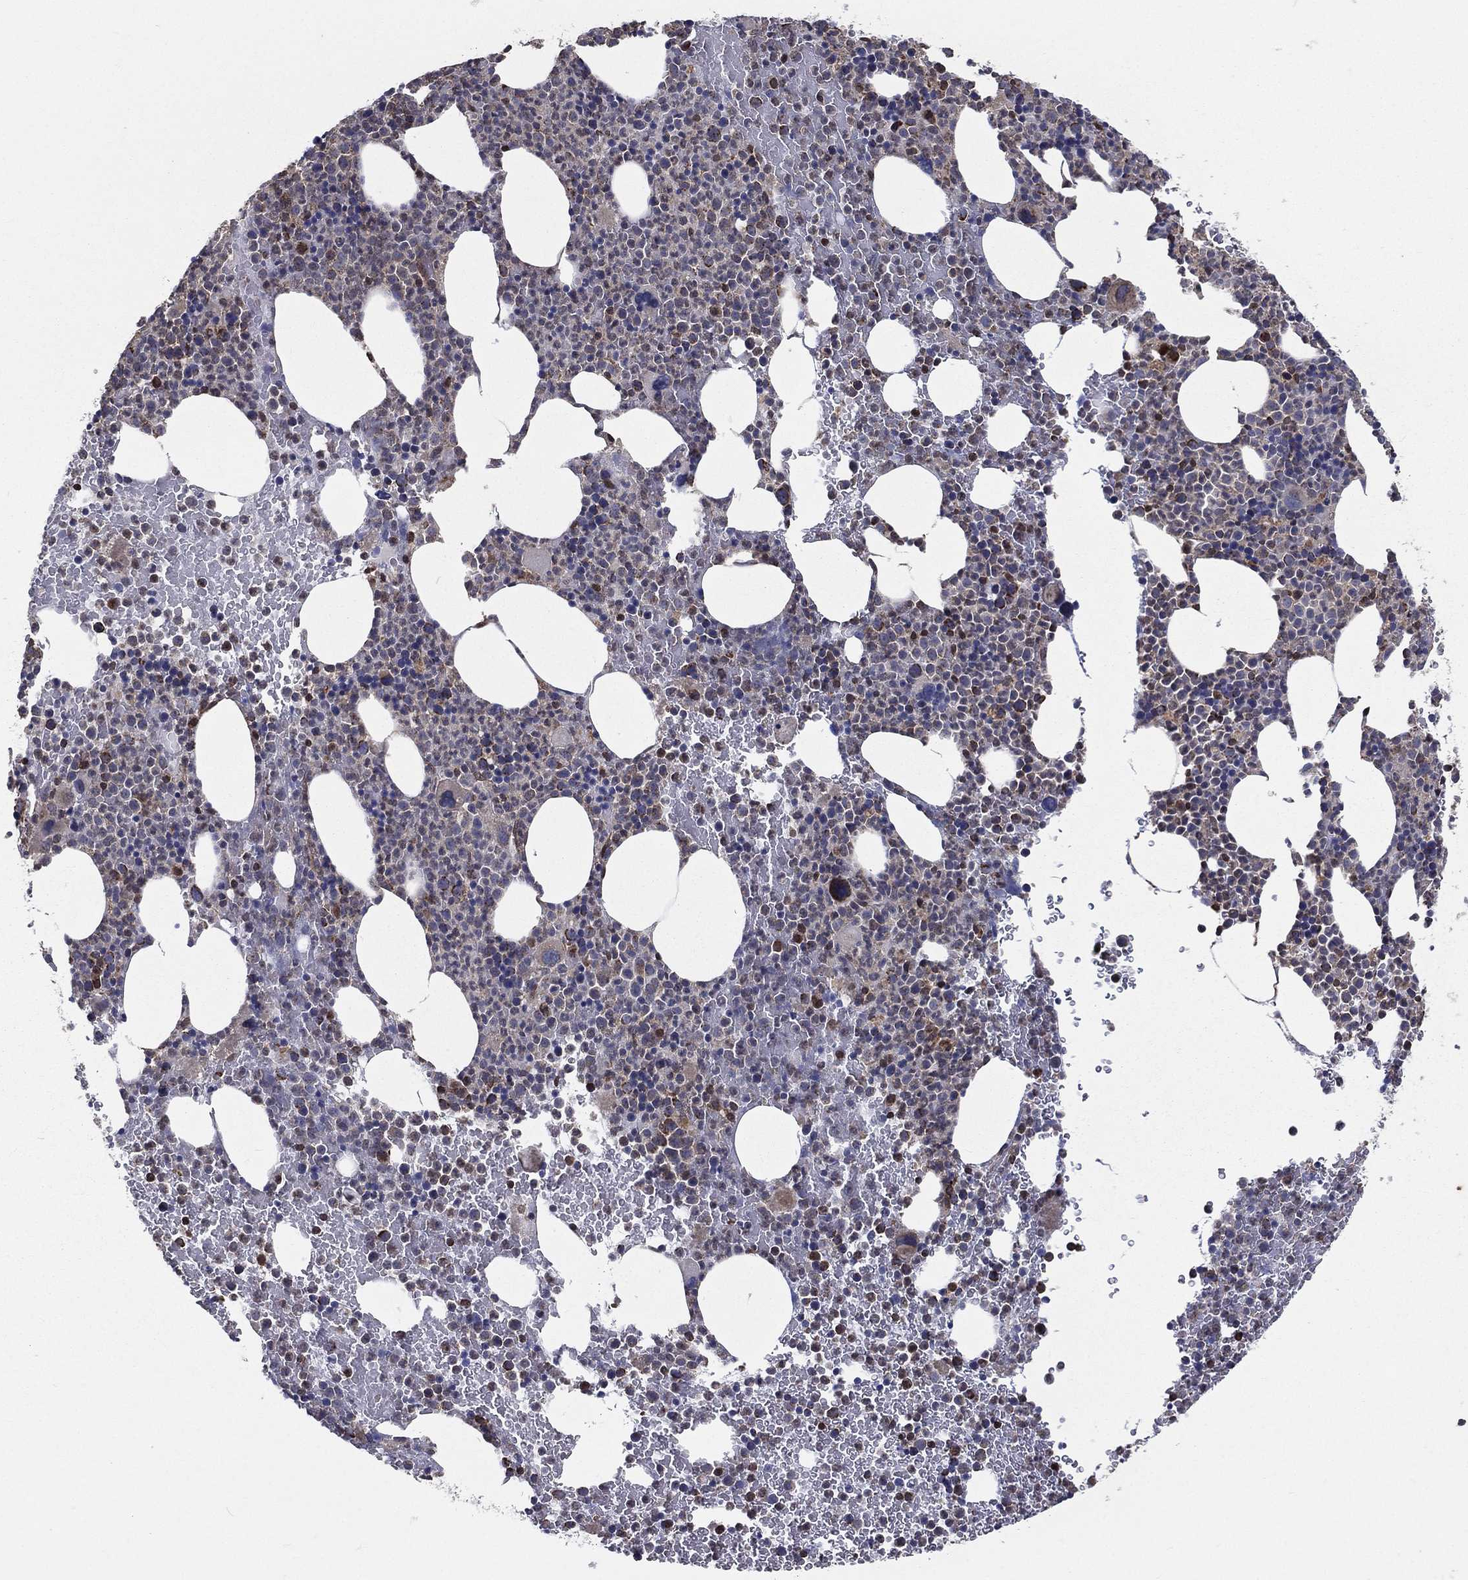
{"staining": {"intensity": "moderate", "quantity": "<25%", "location": "nuclear"}, "tissue": "bone marrow", "cell_type": "Hematopoietic cells", "image_type": "normal", "snomed": [{"axis": "morphology", "description": "Normal tissue, NOS"}, {"axis": "topography", "description": "Bone marrow"}], "caption": "Protein expression analysis of unremarkable bone marrow displays moderate nuclear positivity in about <25% of hematopoietic cells. The protein of interest is stained brown, and the nuclei are stained in blue (DAB (3,3'-diaminobenzidine) IHC with brightfield microscopy, high magnification).", "gene": "ENSG00000288684", "patient": {"sex": "male", "age": 83}}